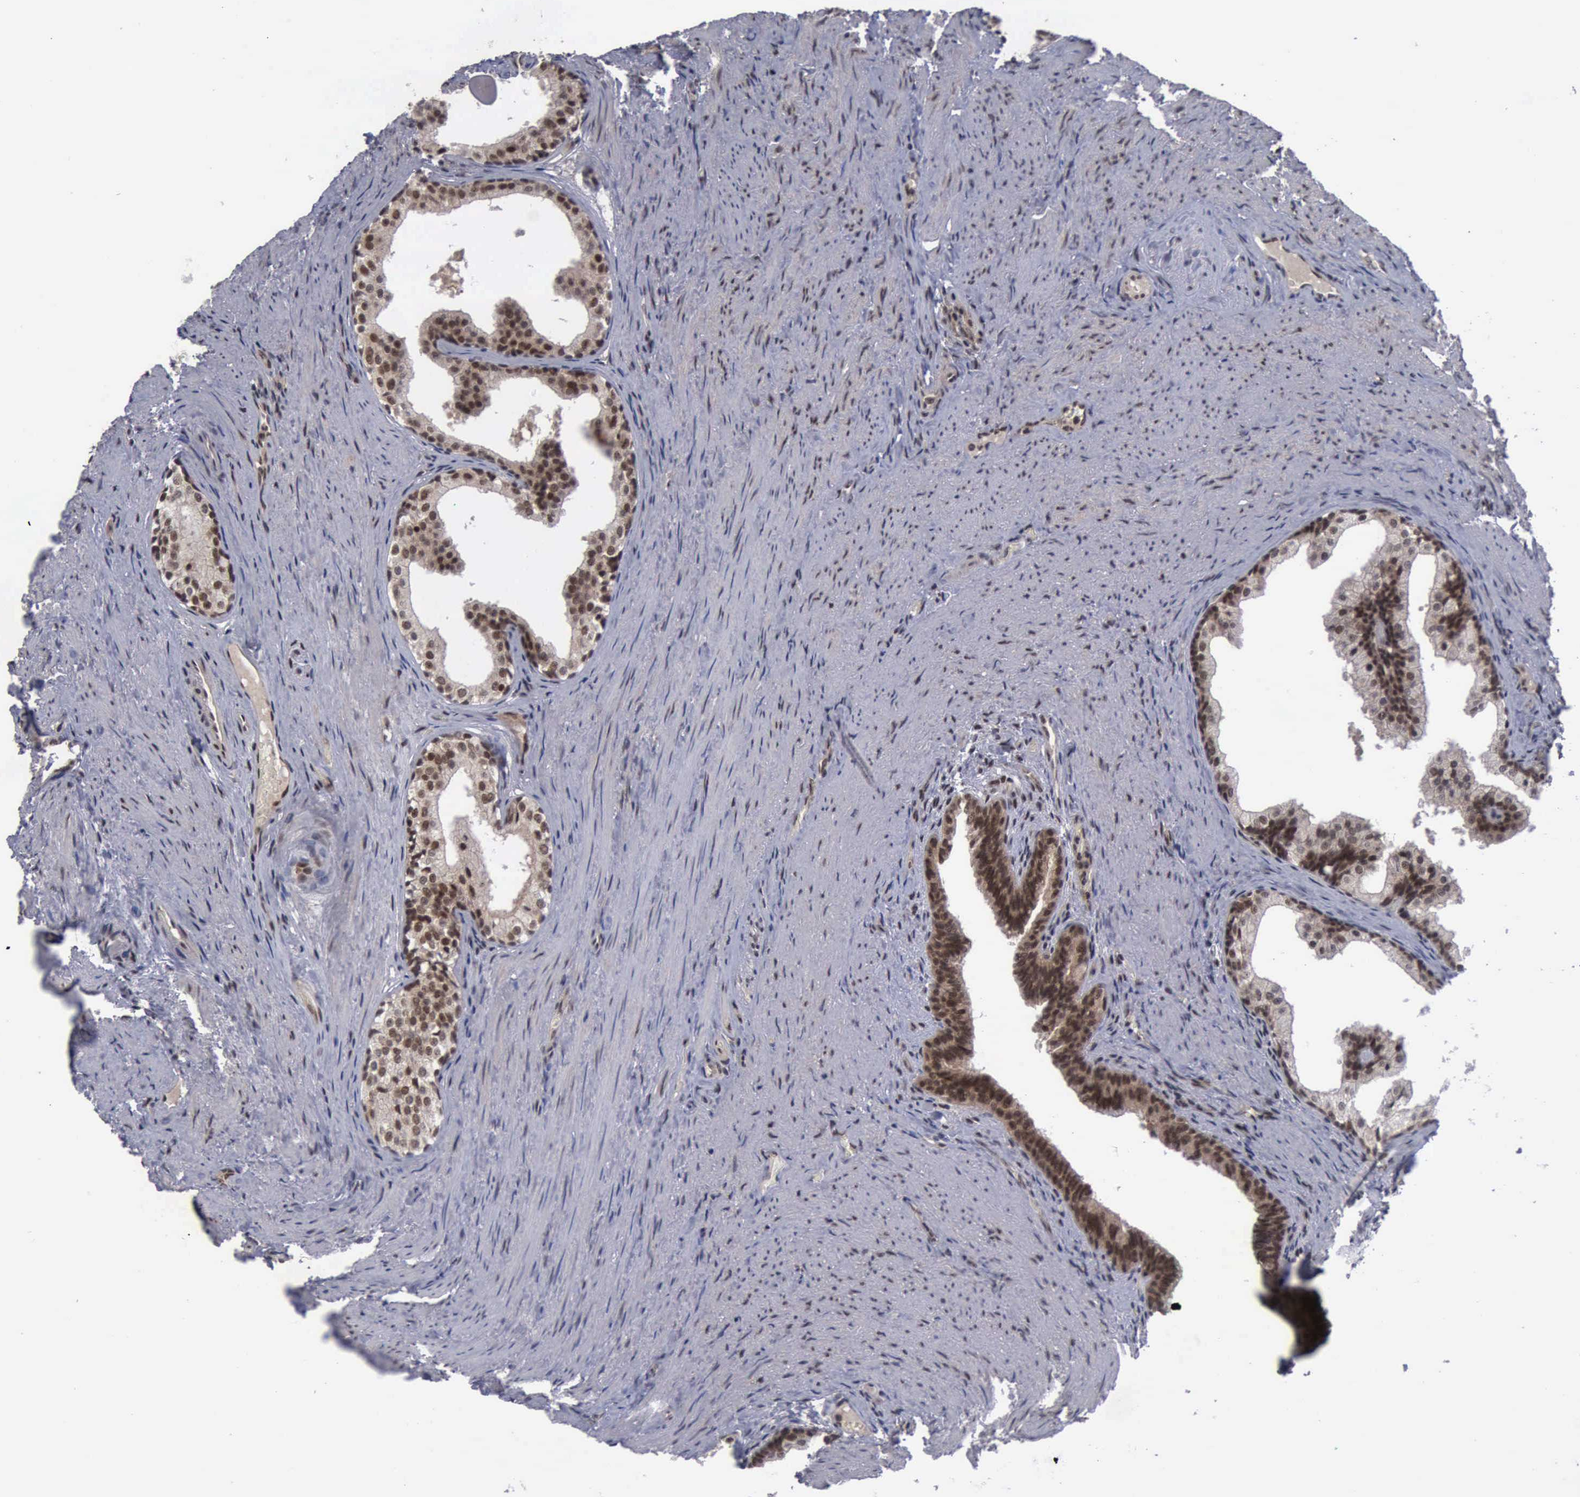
{"staining": {"intensity": "strong", "quantity": ">75%", "location": "cytoplasmic/membranous,nuclear"}, "tissue": "prostate cancer", "cell_type": "Tumor cells", "image_type": "cancer", "snomed": [{"axis": "morphology", "description": "Adenocarcinoma, Medium grade"}, {"axis": "topography", "description": "Prostate"}], "caption": "Prostate cancer (medium-grade adenocarcinoma) tissue shows strong cytoplasmic/membranous and nuclear staining in approximately >75% of tumor cells", "gene": "ATM", "patient": {"sex": "male", "age": 60}}